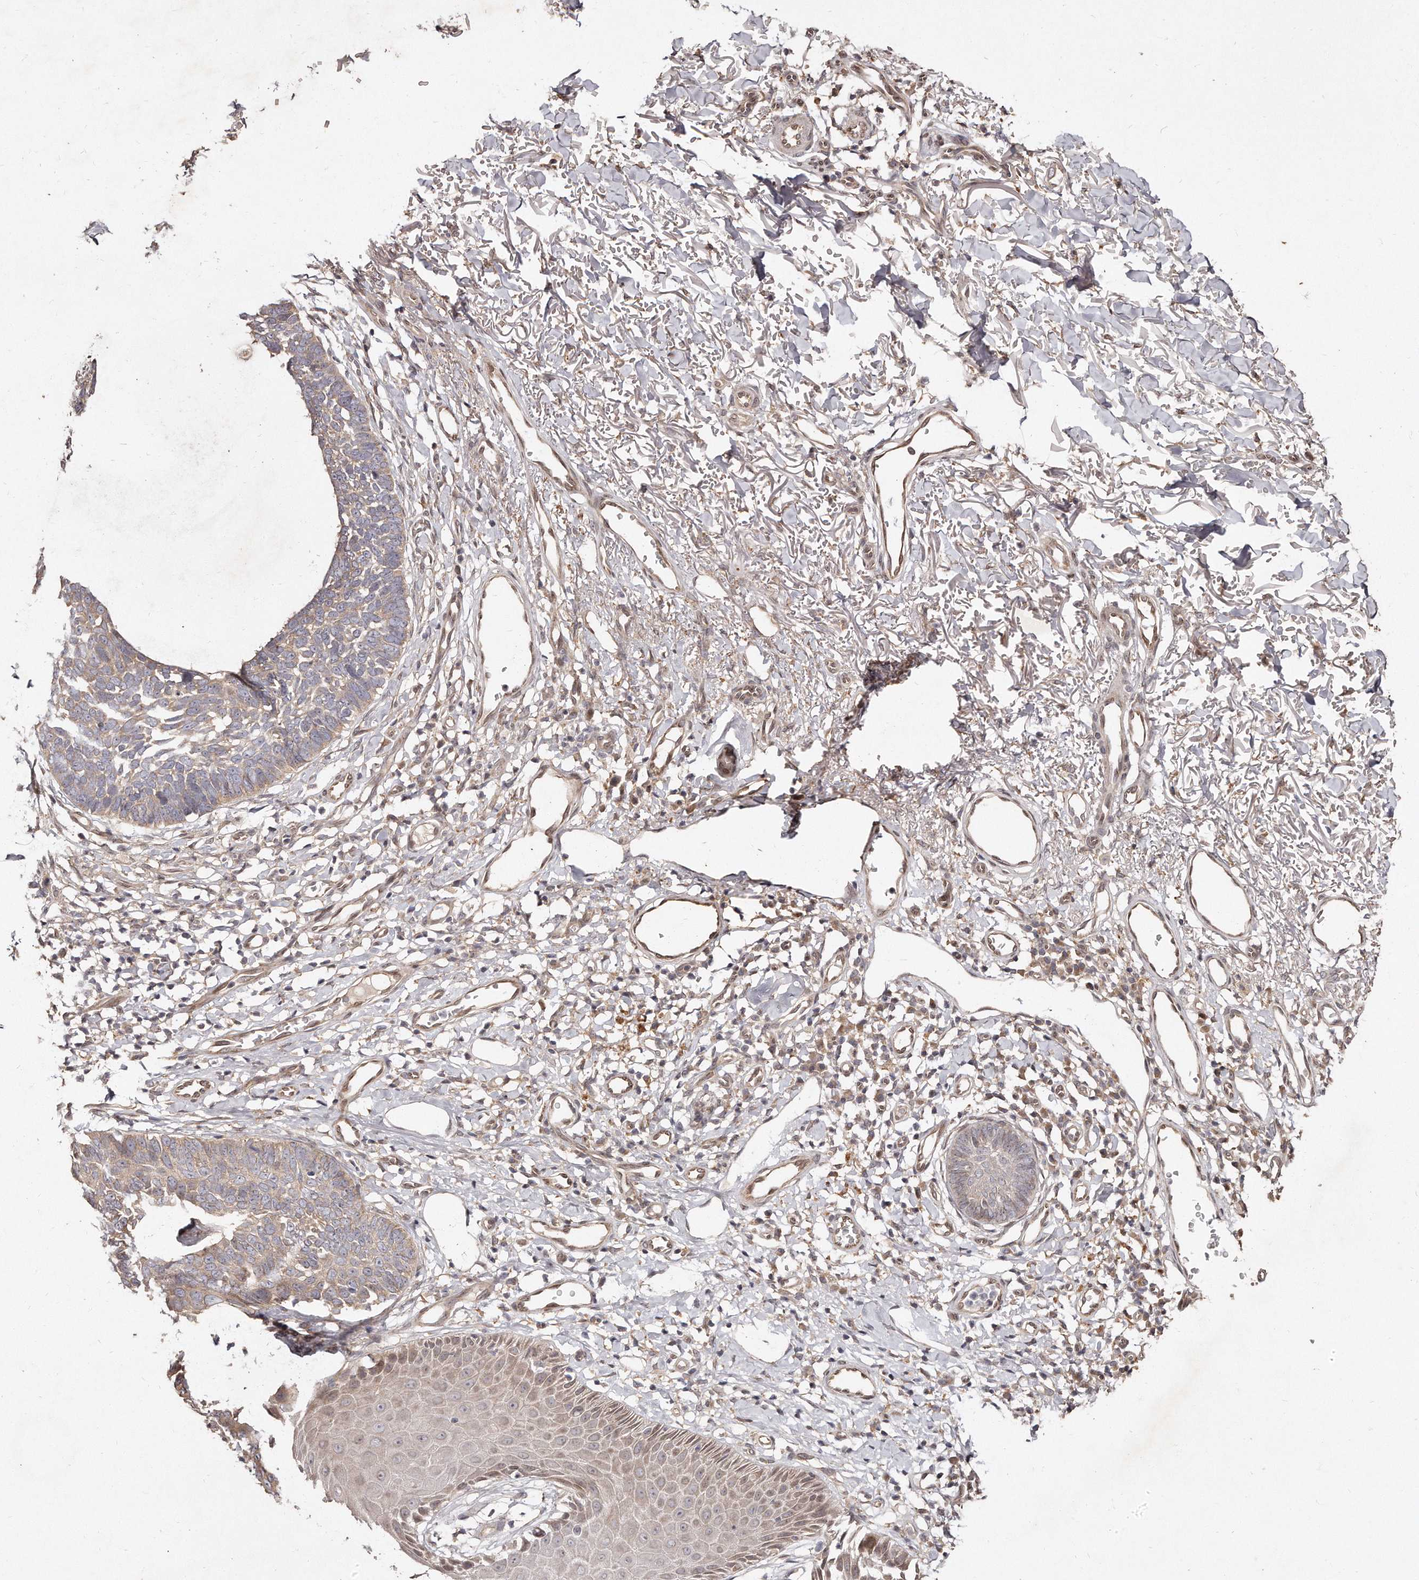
{"staining": {"intensity": "weak", "quantity": "25%-75%", "location": "cytoplasmic/membranous"}, "tissue": "skin cancer", "cell_type": "Tumor cells", "image_type": "cancer", "snomed": [{"axis": "morphology", "description": "Normal tissue, NOS"}, {"axis": "morphology", "description": "Basal cell carcinoma"}, {"axis": "topography", "description": "Skin"}], "caption": "Basal cell carcinoma (skin) stained with a brown dye reveals weak cytoplasmic/membranous positive staining in about 25%-75% of tumor cells.", "gene": "HASPIN", "patient": {"sex": "male", "age": 77}}